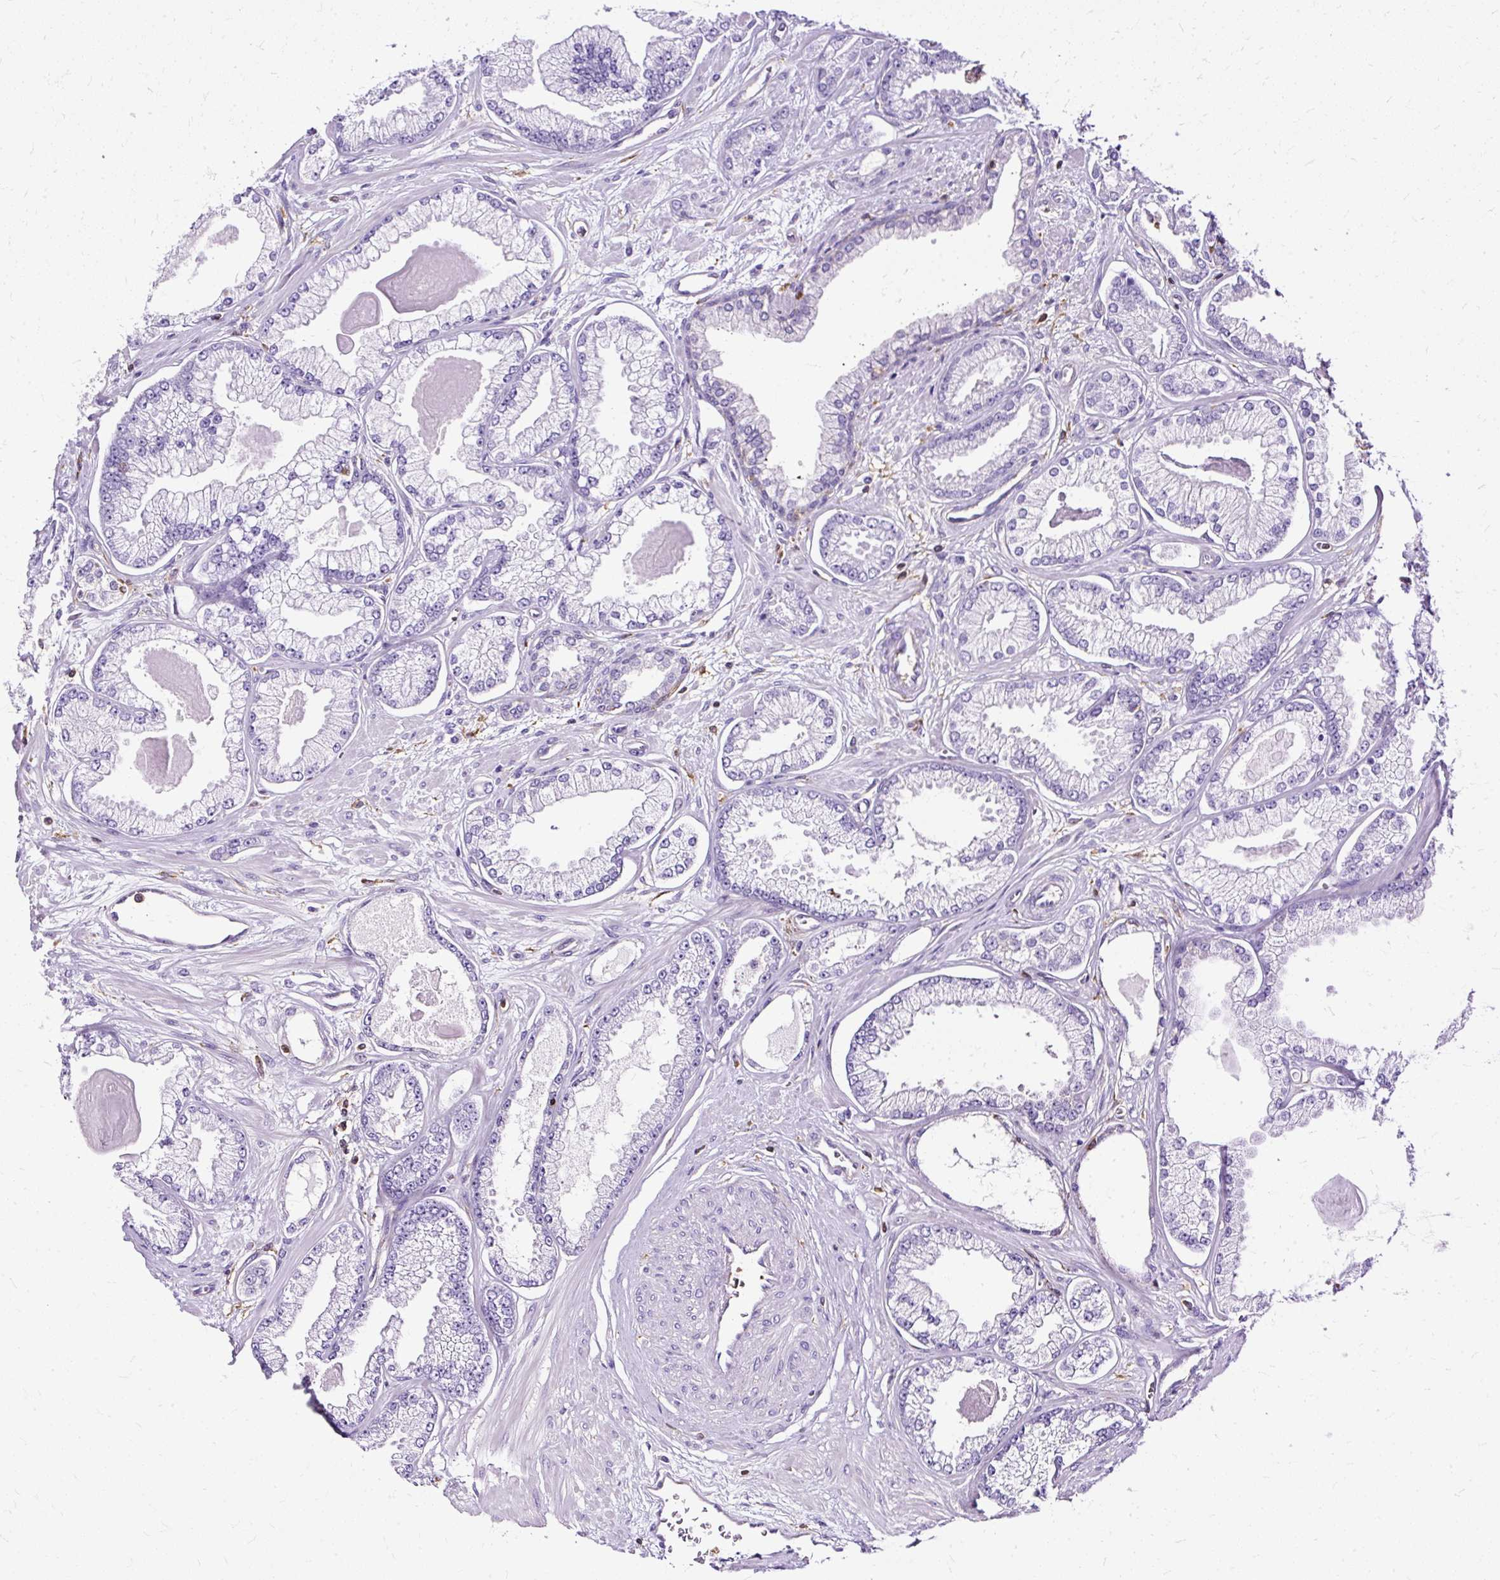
{"staining": {"intensity": "negative", "quantity": "none", "location": "none"}, "tissue": "prostate cancer", "cell_type": "Tumor cells", "image_type": "cancer", "snomed": [{"axis": "morphology", "description": "Adenocarcinoma, Low grade"}, {"axis": "topography", "description": "Prostate"}], "caption": "Tumor cells are negative for brown protein staining in prostate low-grade adenocarcinoma. (DAB IHC, high magnification).", "gene": "TWF2", "patient": {"sex": "male", "age": 64}}